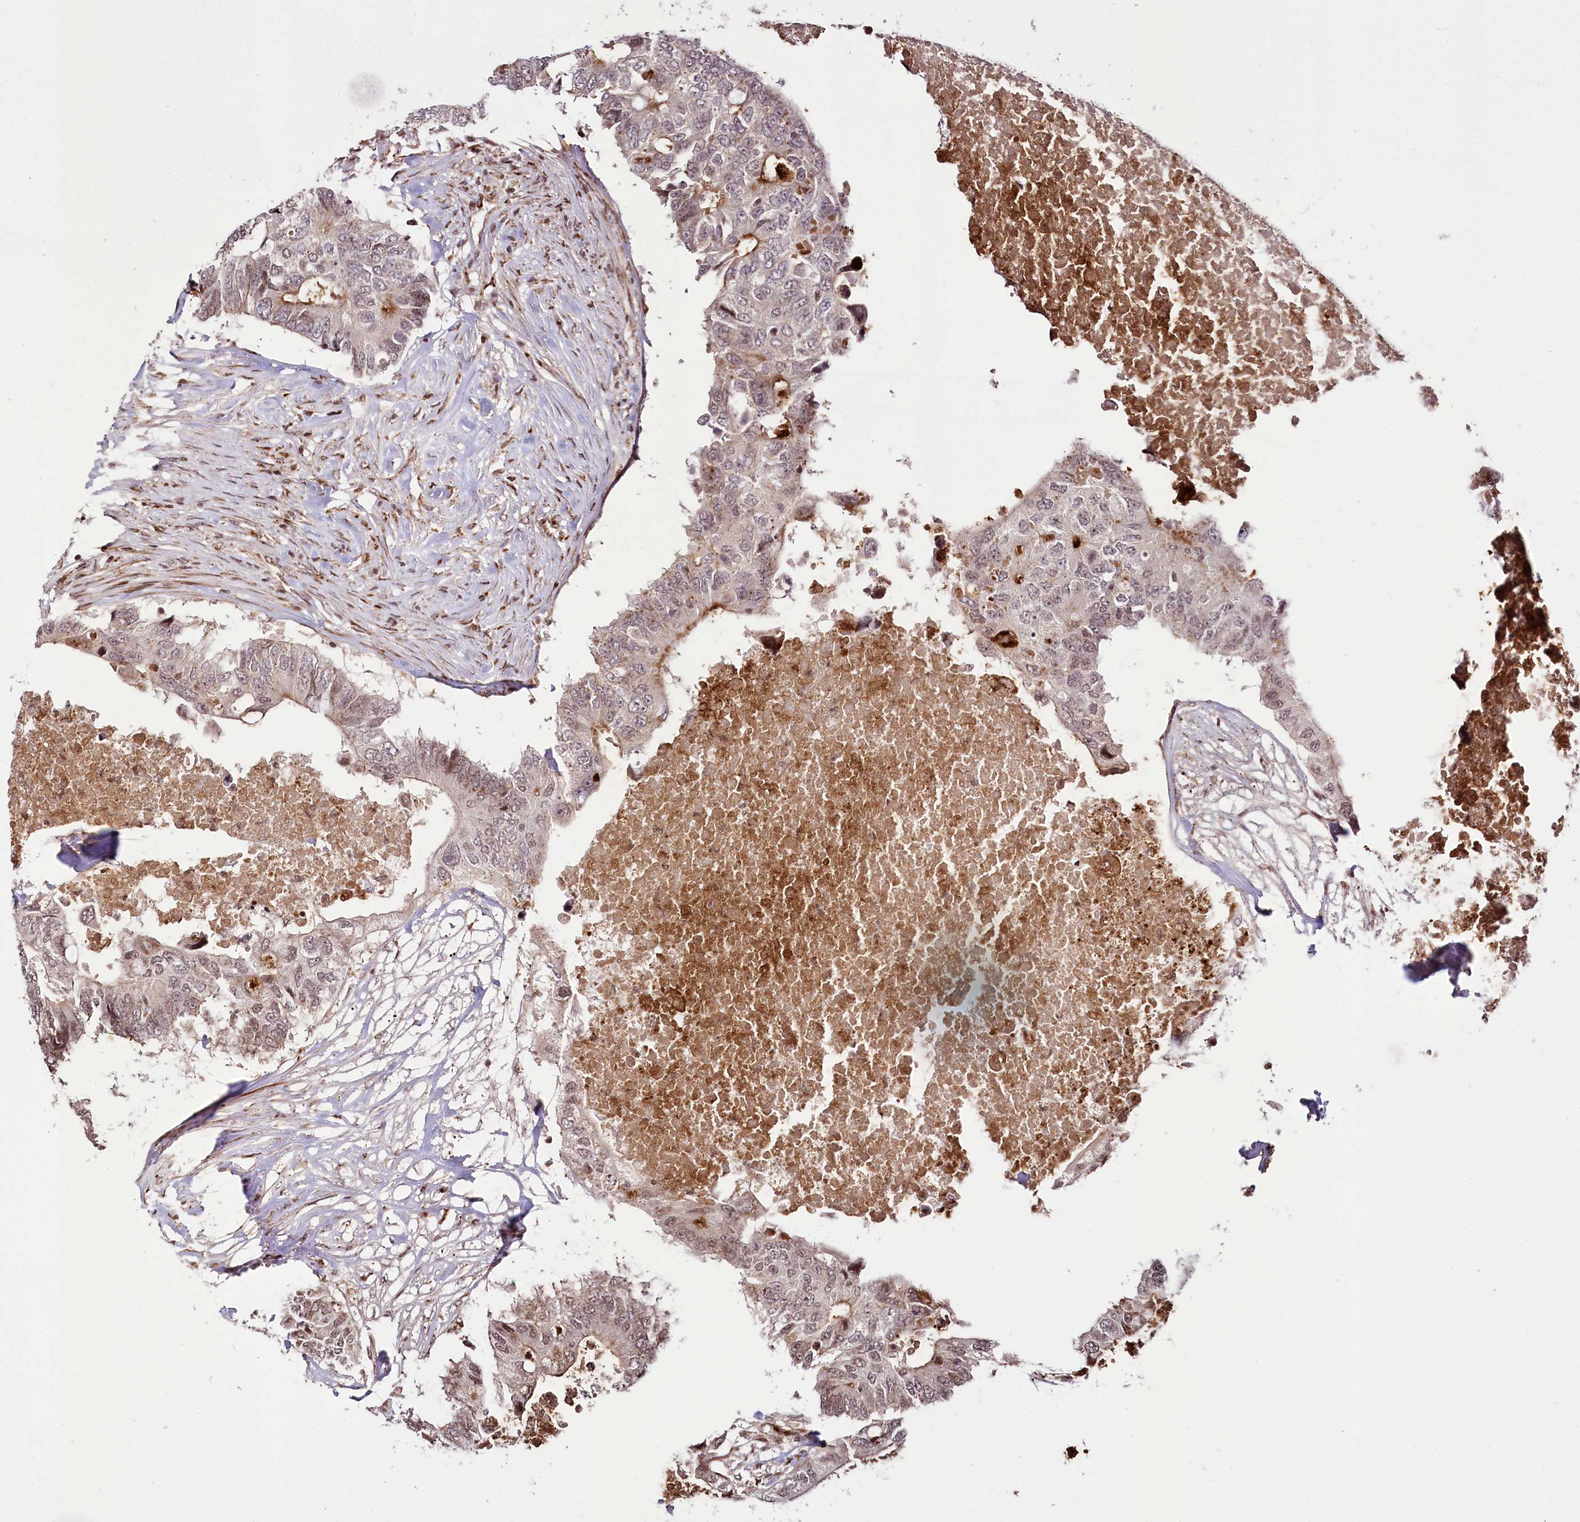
{"staining": {"intensity": "weak", "quantity": "25%-75%", "location": "nuclear"}, "tissue": "colorectal cancer", "cell_type": "Tumor cells", "image_type": "cancer", "snomed": [{"axis": "morphology", "description": "Adenocarcinoma, NOS"}, {"axis": "topography", "description": "Colon"}], "caption": "A brown stain shows weak nuclear expression of a protein in human colorectal adenocarcinoma tumor cells. Ihc stains the protein in brown and the nuclei are stained blue.", "gene": "HOXC8", "patient": {"sex": "male", "age": 71}}